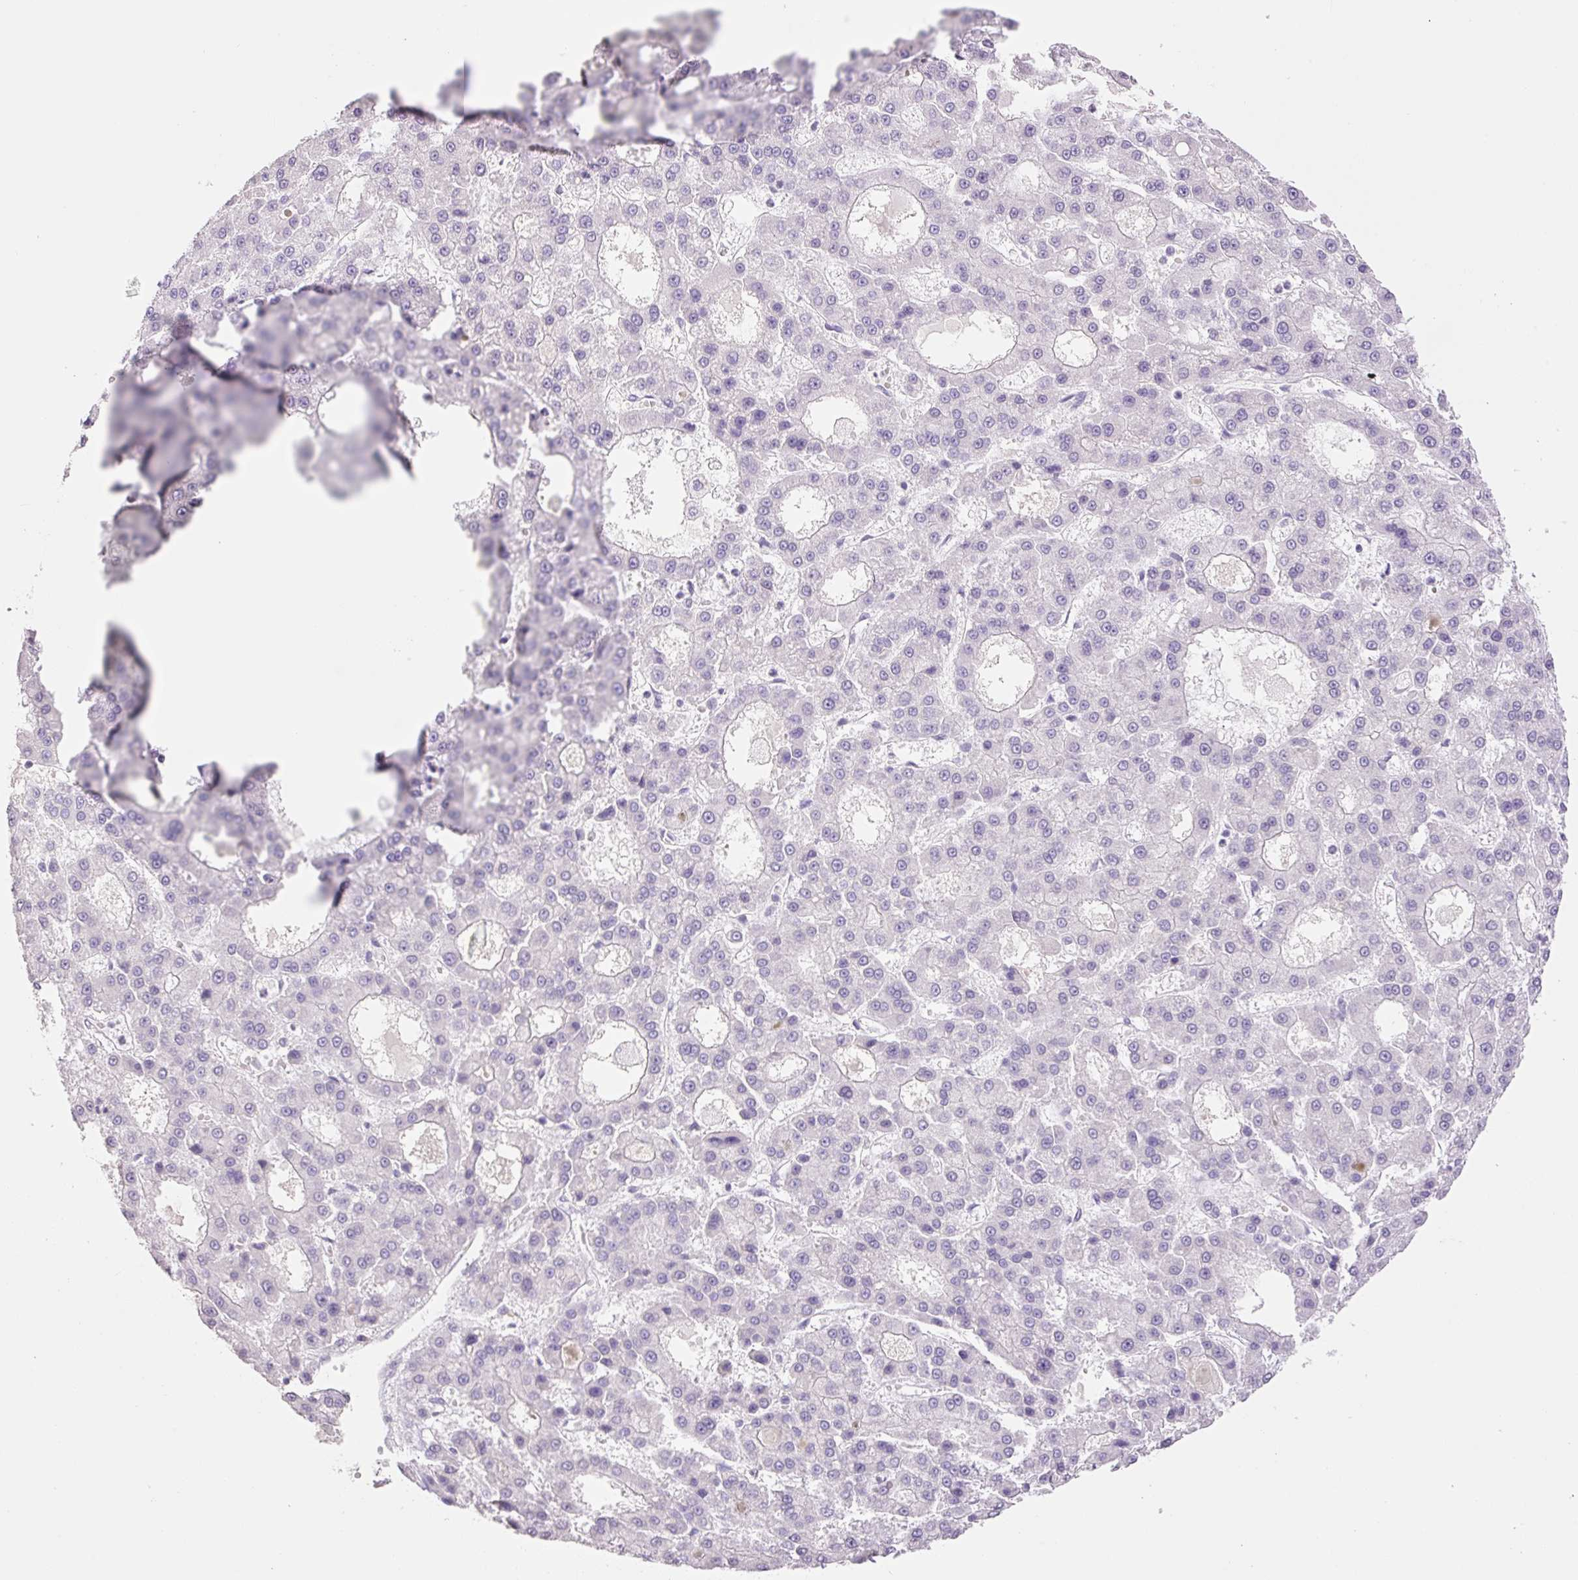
{"staining": {"intensity": "negative", "quantity": "none", "location": "none"}, "tissue": "liver cancer", "cell_type": "Tumor cells", "image_type": "cancer", "snomed": [{"axis": "morphology", "description": "Carcinoma, Hepatocellular, NOS"}, {"axis": "topography", "description": "Liver"}], "caption": "There is no significant positivity in tumor cells of liver cancer (hepatocellular carcinoma). (IHC, brightfield microscopy, high magnification).", "gene": "HCRTR2", "patient": {"sex": "male", "age": 70}}